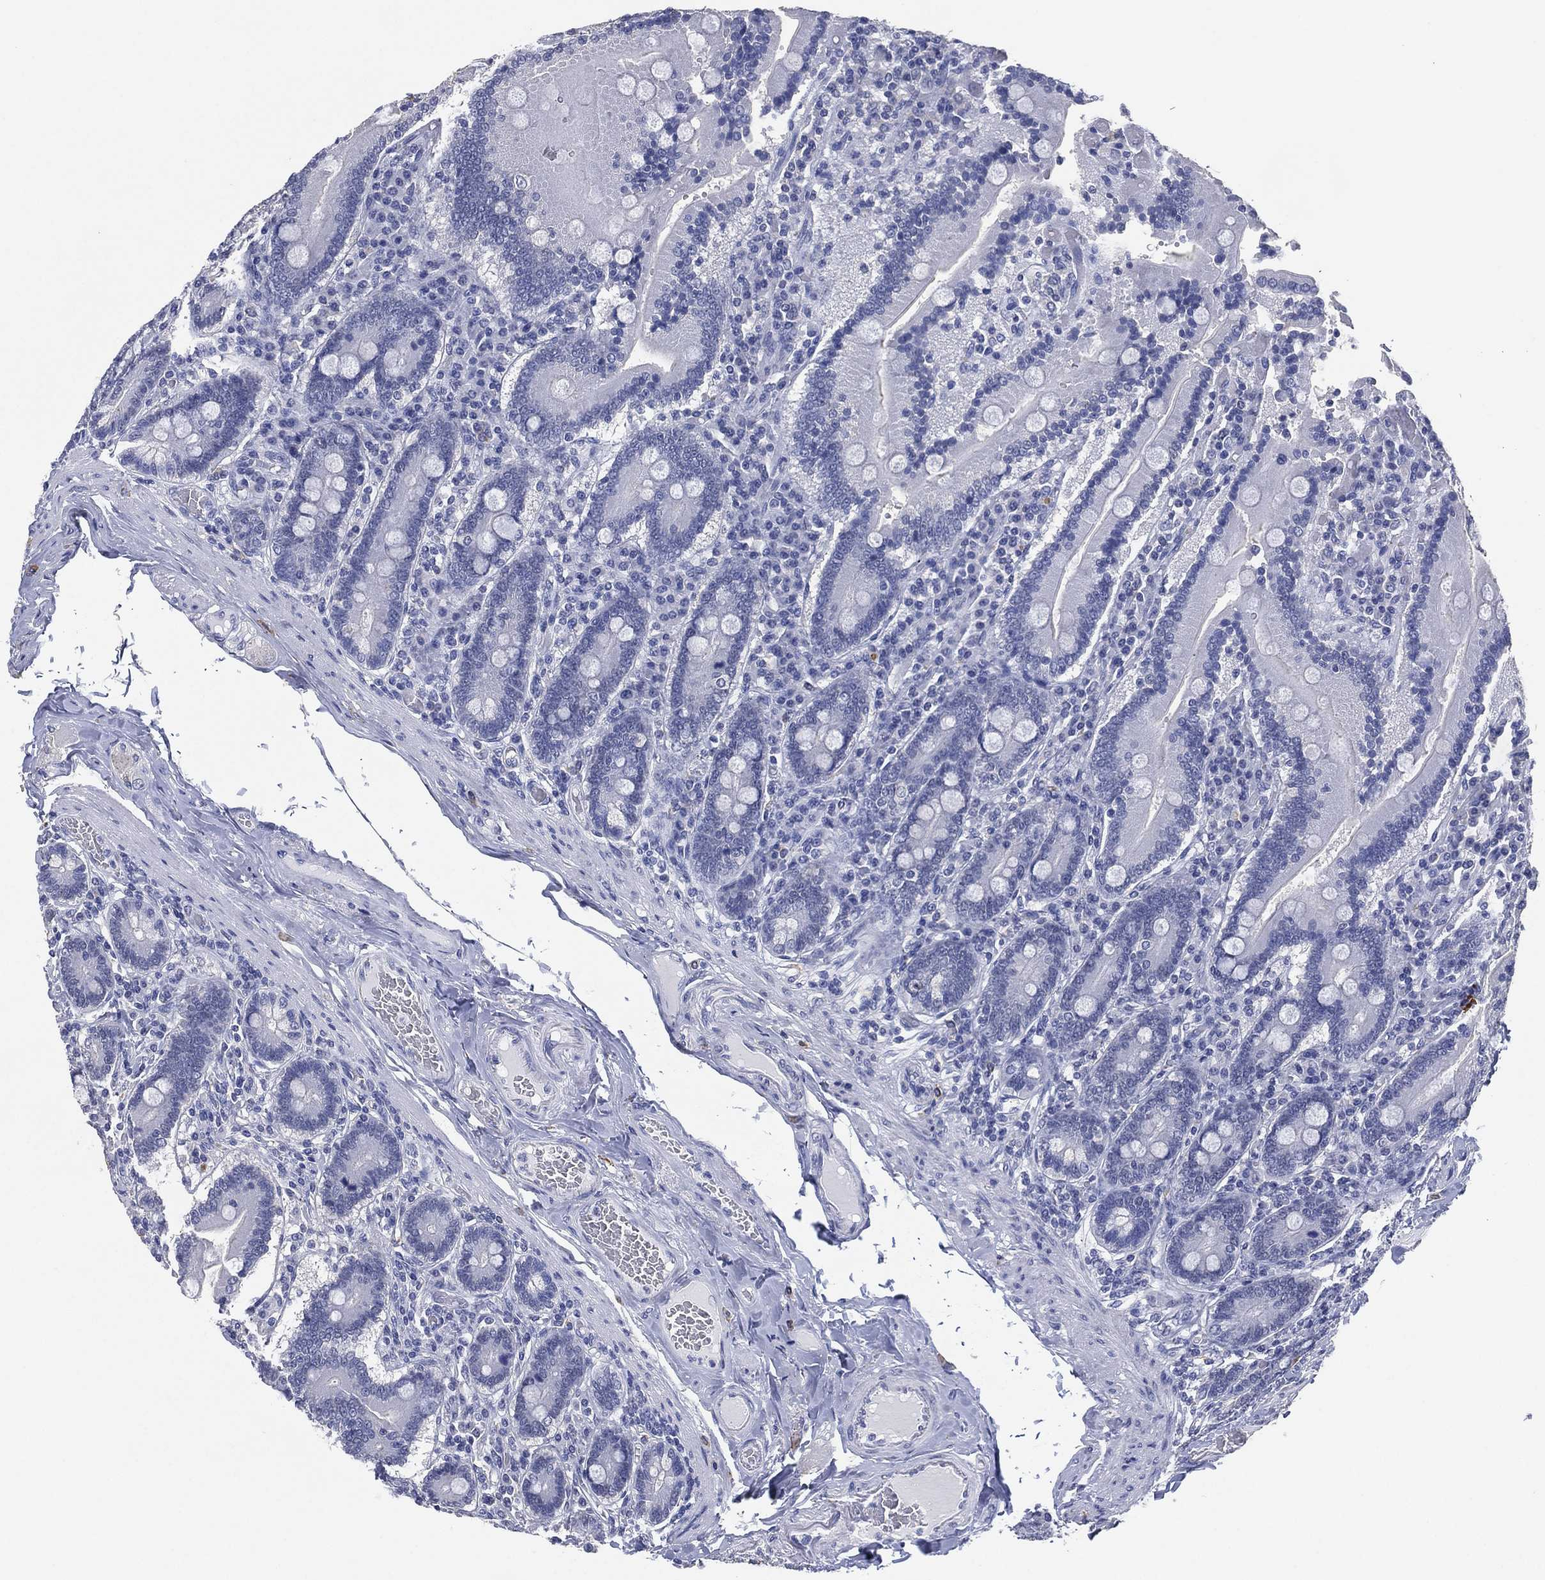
{"staining": {"intensity": "negative", "quantity": "none", "location": "none"}, "tissue": "duodenum", "cell_type": "Glandular cells", "image_type": "normal", "snomed": [{"axis": "morphology", "description": "Normal tissue, NOS"}, {"axis": "topography", "description": "Duodenum"}], "caption": "A photomicrograph of duodenum stained for a protein displays no brown staining in glandular cells. Brightfield microscopy of immunohistochemistry stained with DAB (brown) and hematoxylin (blue), captured at high magnification.", "gene": "FSCN2", "patient": {"sex": "female", "age": 62}}